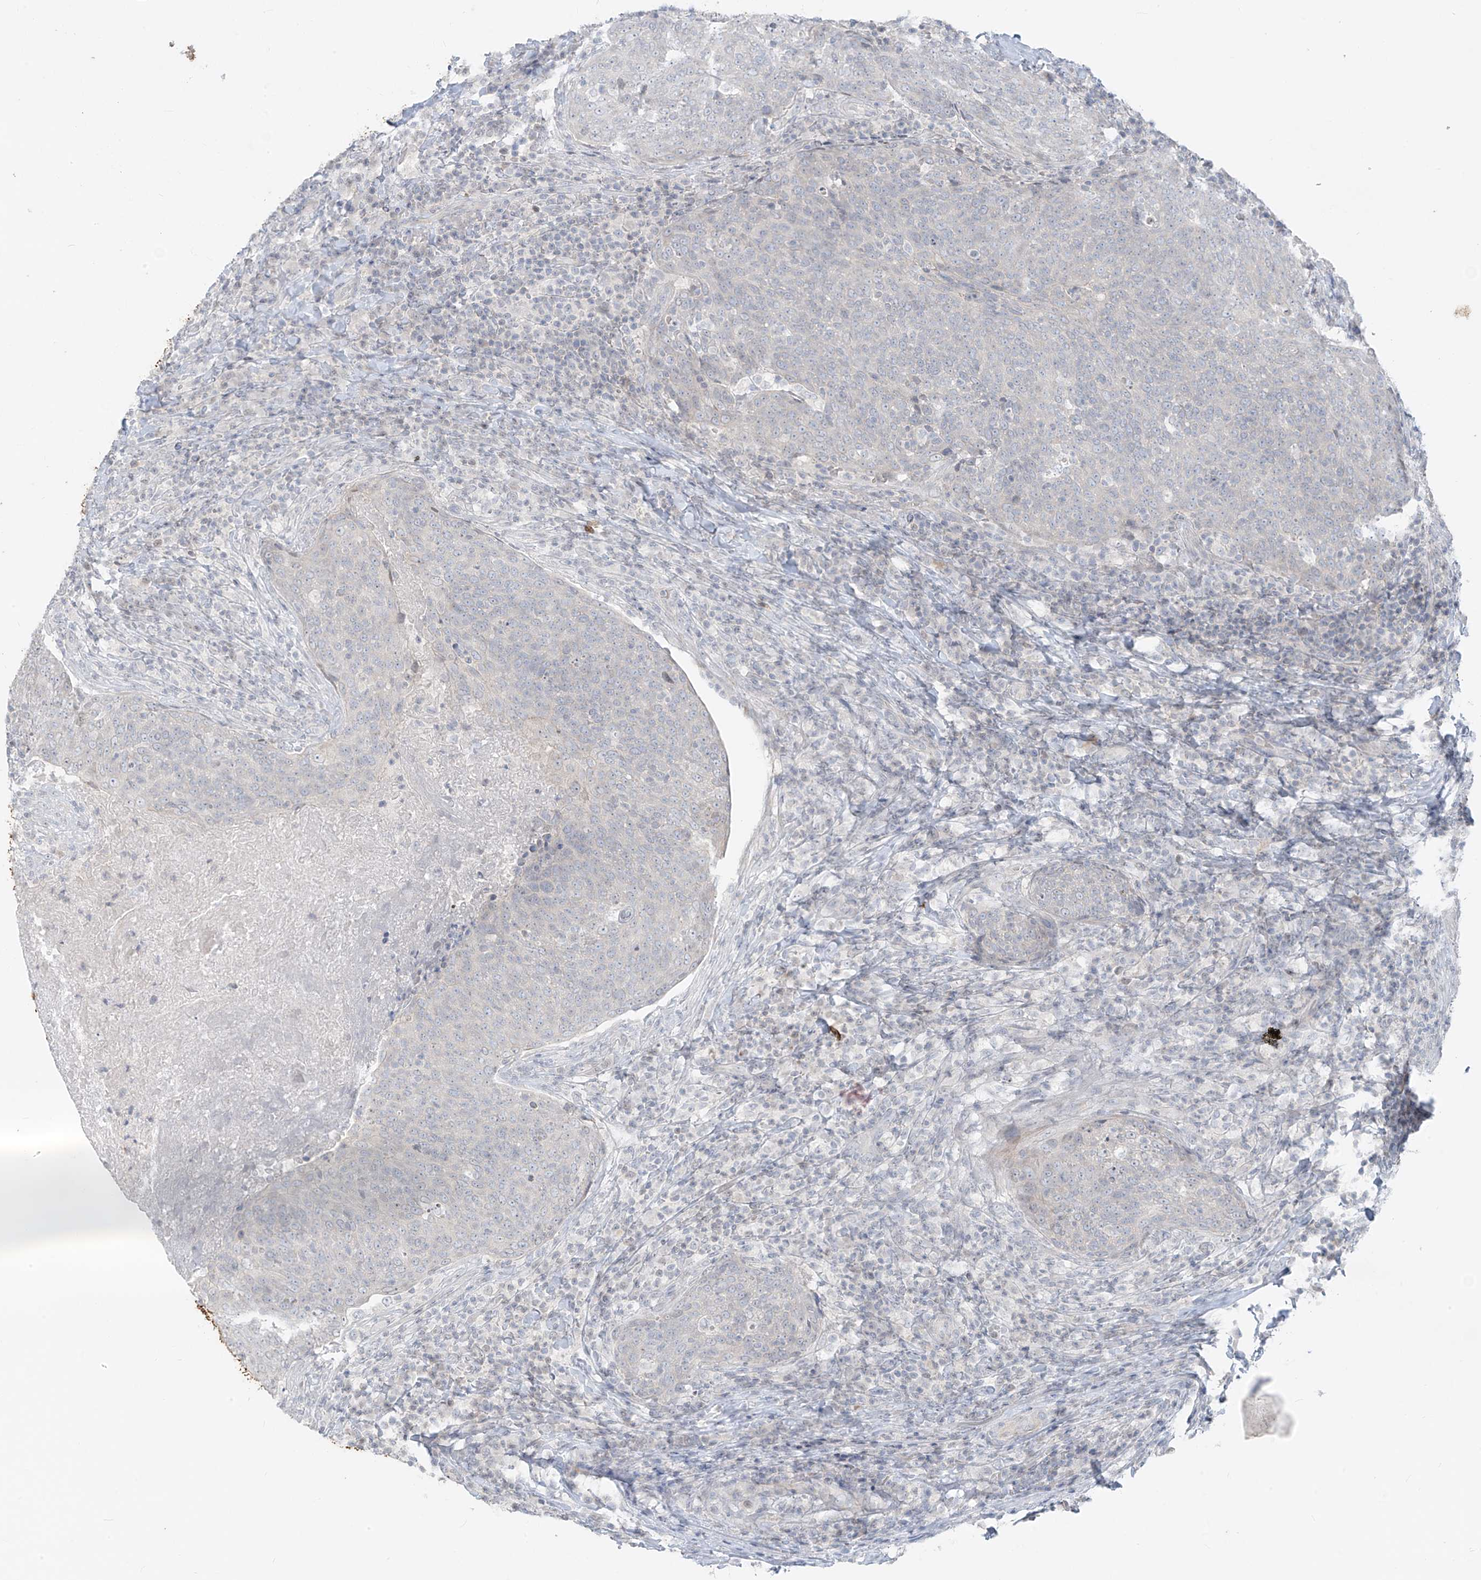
{"staining": {"intensity": "negative", "quantity": "none", "location": "none"}, "tissue": "head and neck cancer", "cell_type": "Tumor cells", "image_type": "cancer", "snomed": [{"axis": "morphology", "description": "Squamous cell carcinoma, NOS"}, {"axis": "morphology", "description": "Squamous cell carcinoma, metastatic, NOS"}, {"axis": "topography", "description": "Lymph node"}, {"axis": "topography", "description": "Head-Neck"}], "caption": "Tumor cells are negative for protein expression in human head and neck cancer.", "gene": "OSBPL7", "patient": {"sex": "male", "age": 62}}